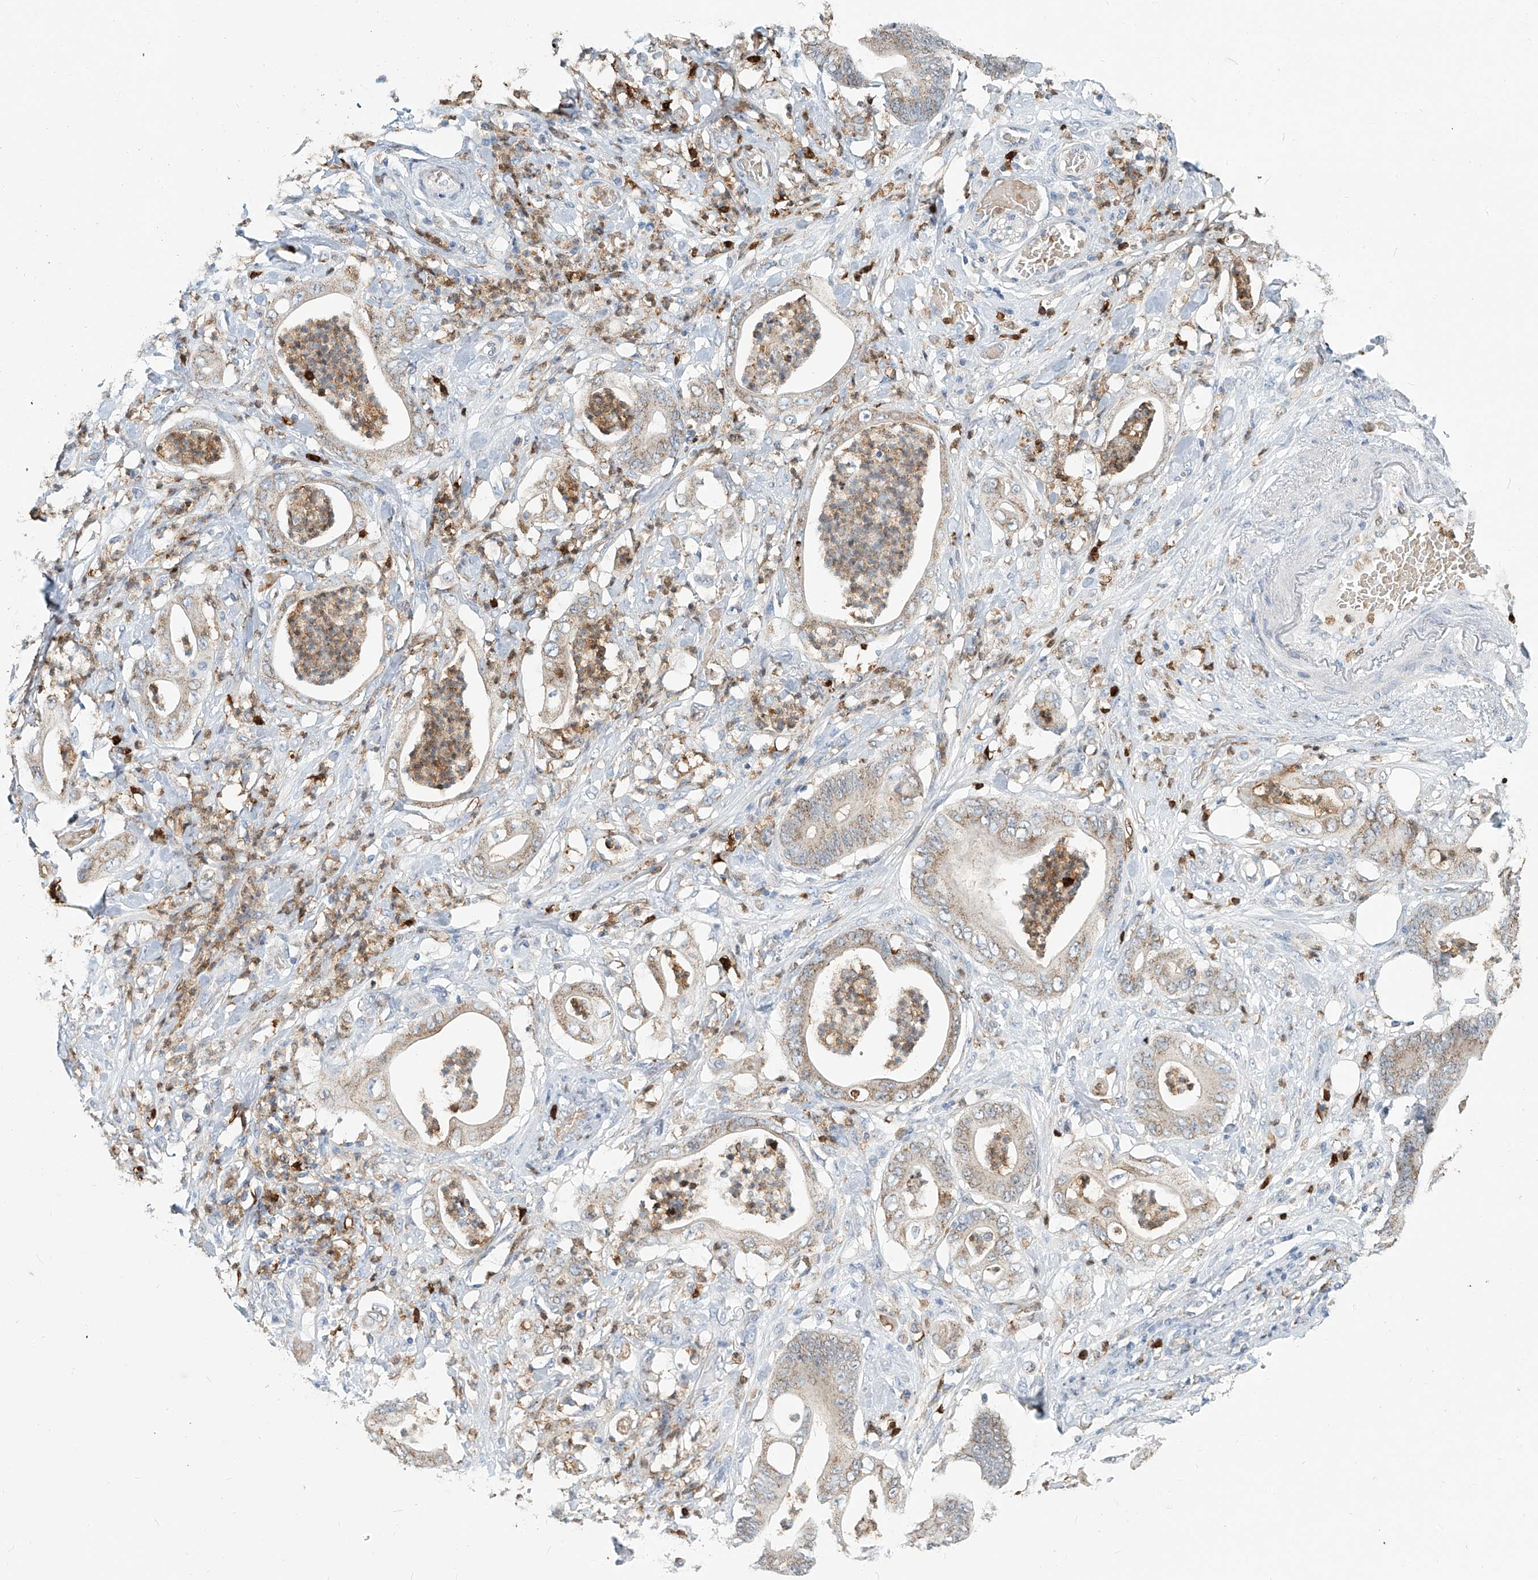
{"staining": {"intensity": "moderate", "quantity": ">75%", "location": "cytoplasmic/membranous"}, "tissue": "stomach cancer", "cell_type": "Tumor cells", "image_type": "cancer", "snomed": [{"axis": "morphology", "description": "Adenocarcinoma, NOS"}, {"axis": "topography", "description": "Stomach"}], "caption": "Brown immunohistochemical staining in human stomach adenocarcinoma reveals moderate cytoplasmic/membranous staining in about >75% of tumor cells.", "gene": "PTPRA", "patient": {"sex": "female", "age": 73}}